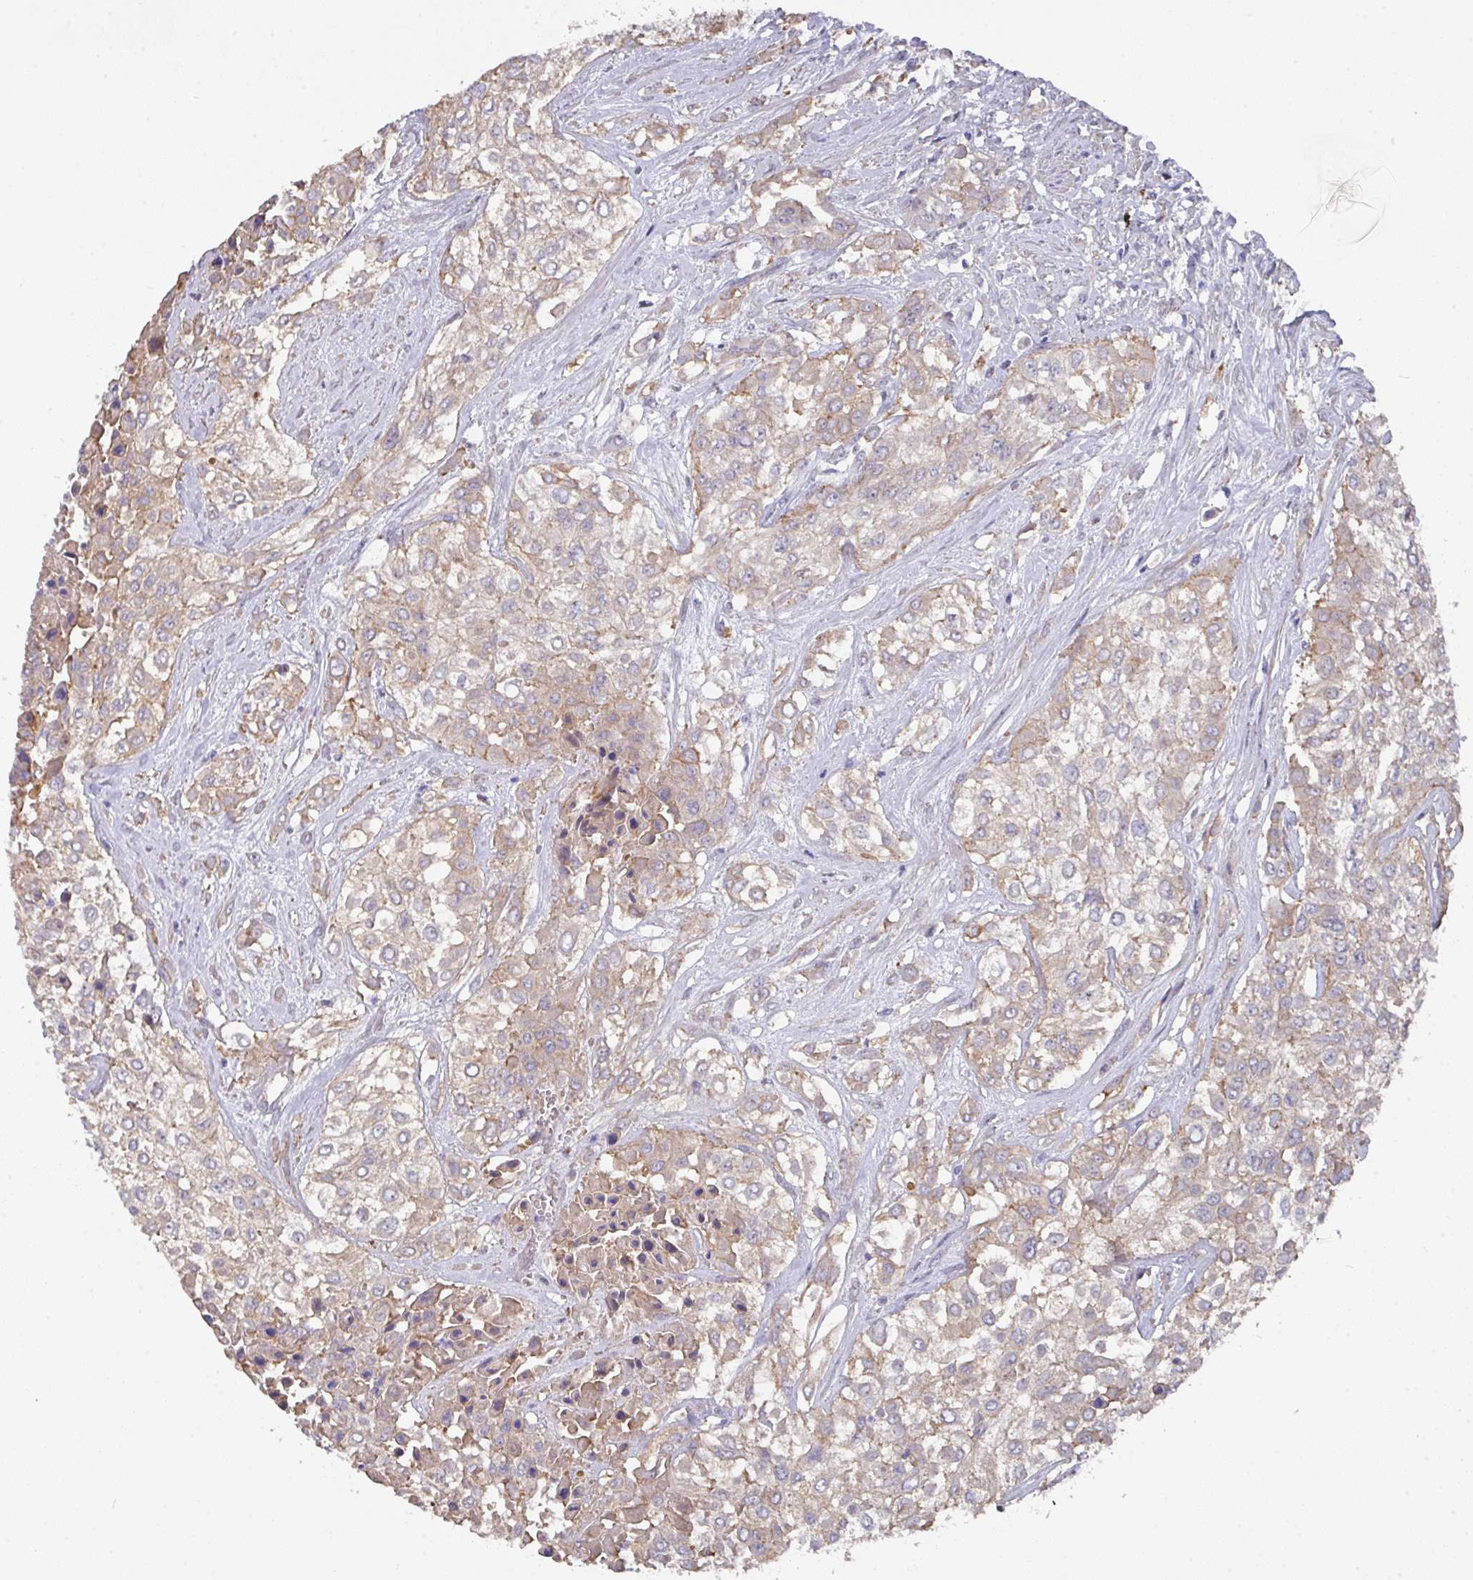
{"staining": {"intensity": "weak", "quantity": "<25%", "location": "cytoplasmic/membranous"}, "tissue": "urothelial cancer", "cell_type": "Tumor cells", "image_type": "cancer", "snomed": [{"axis": "morphology", "description": "Urothelial carcinoma, High grade"}, {"axis": "topography", "description": "Urinary bladder"}], "caption": "DAB immunohistochemical staining of human high-grade urothelial carcinoma reveals no significant expression in tumor cells. Nuclei are stained in blue.", "gene": "PRR5", "patient": {"sex": "male", "age": 57}}